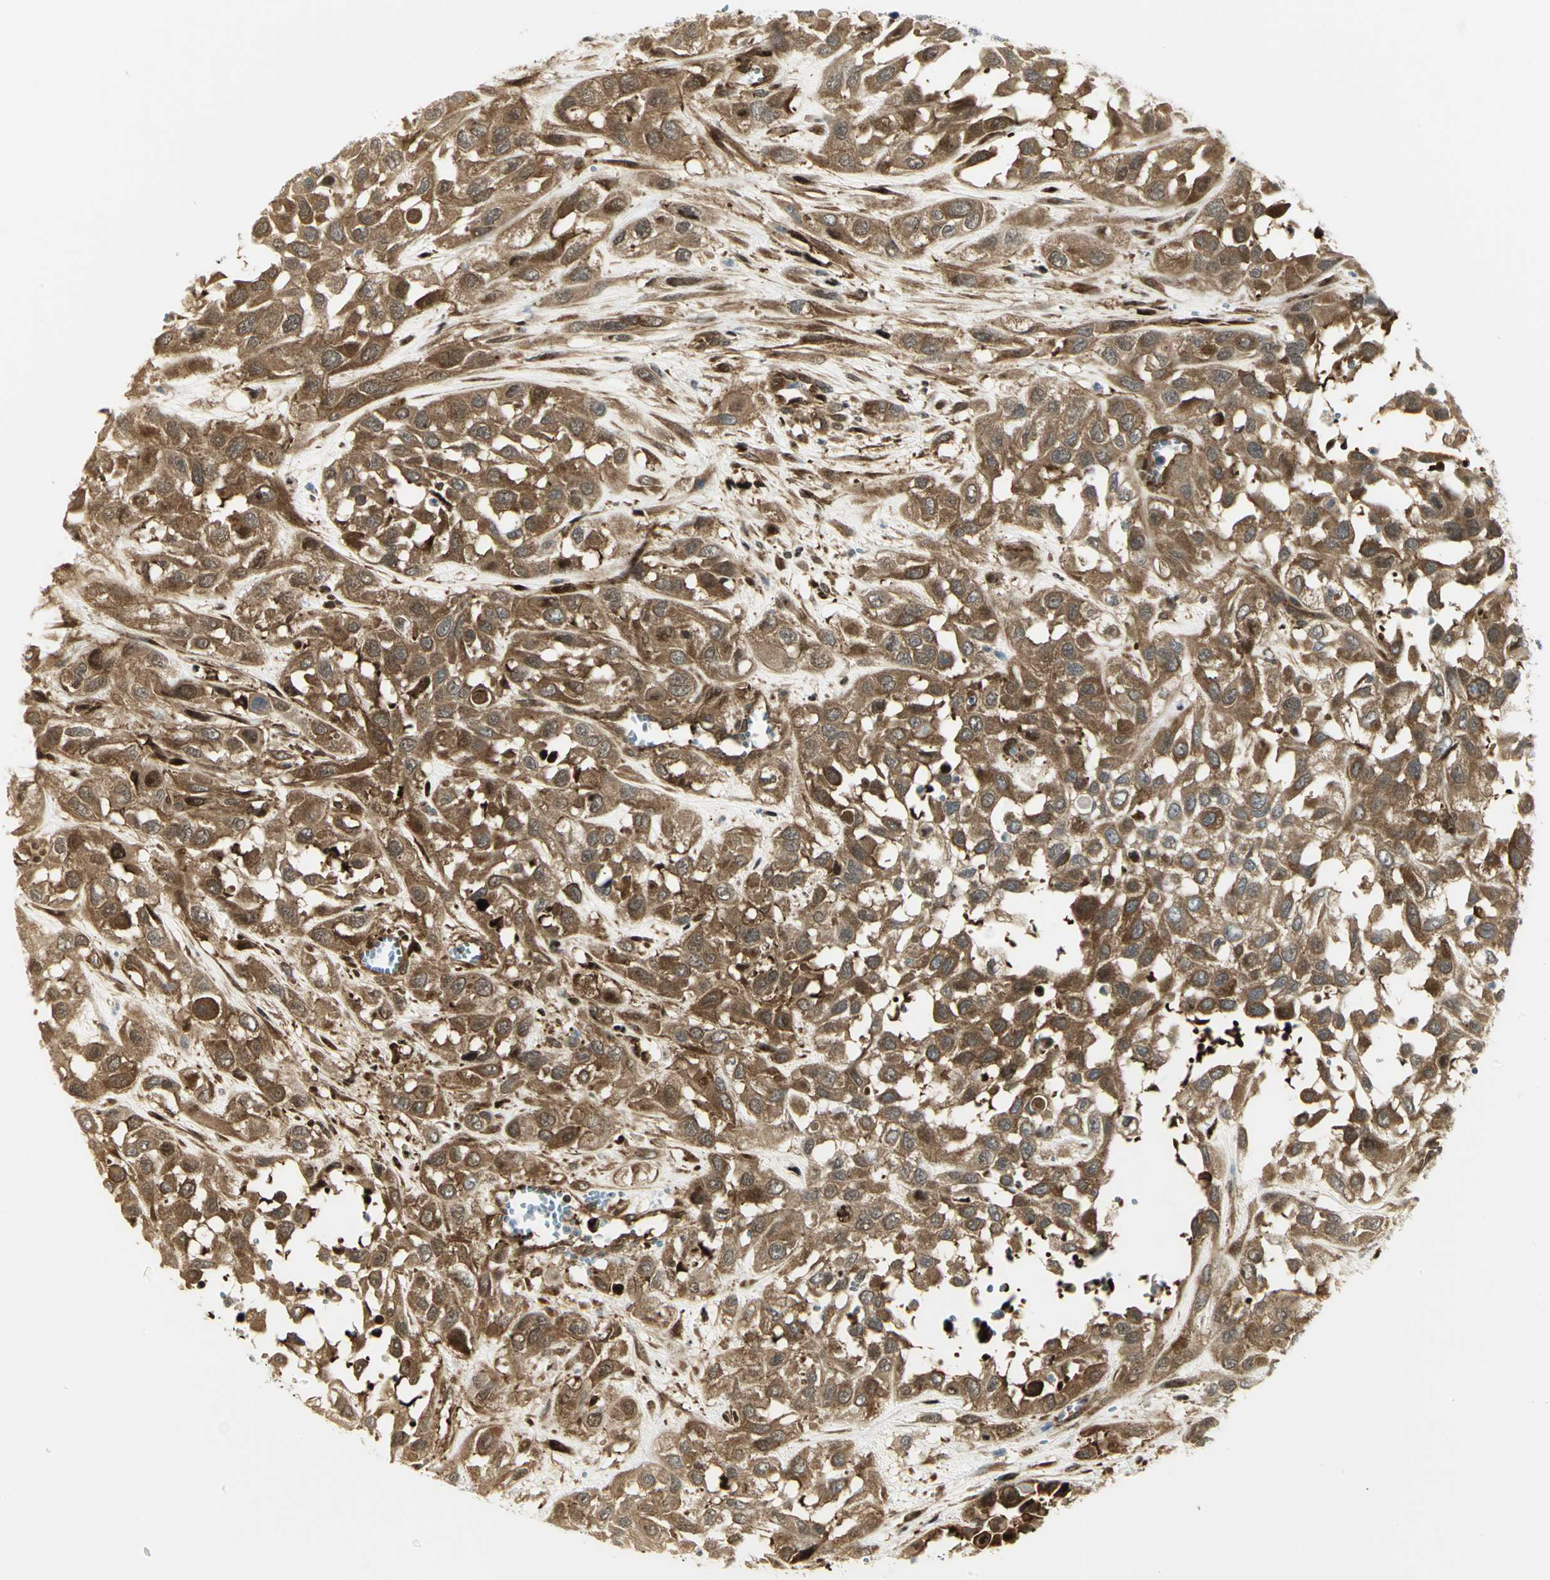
{"staining": {"intensity": "moderate", "quantity": ">75%", "location": "cytoplasmic/membranous"}, "tissue": "urothelial cancer", "cell_type": "Tumor cells", "image_type": "cancer", "snomed": [{"axis": "morphology", "description": "Urothelial carcinoma, High grade"}, {"axis": "topography", "description": "Urinary bladder"}], "caption": "An IHC image of tumor tissue is shown. Protein staining in brown shows moderate cytoplasmic/membranous positivity in high-grade urothelial carcinoma within tumor cells.", "gene": "EEA1", "patient": {"sex": "male", "age": 57}}